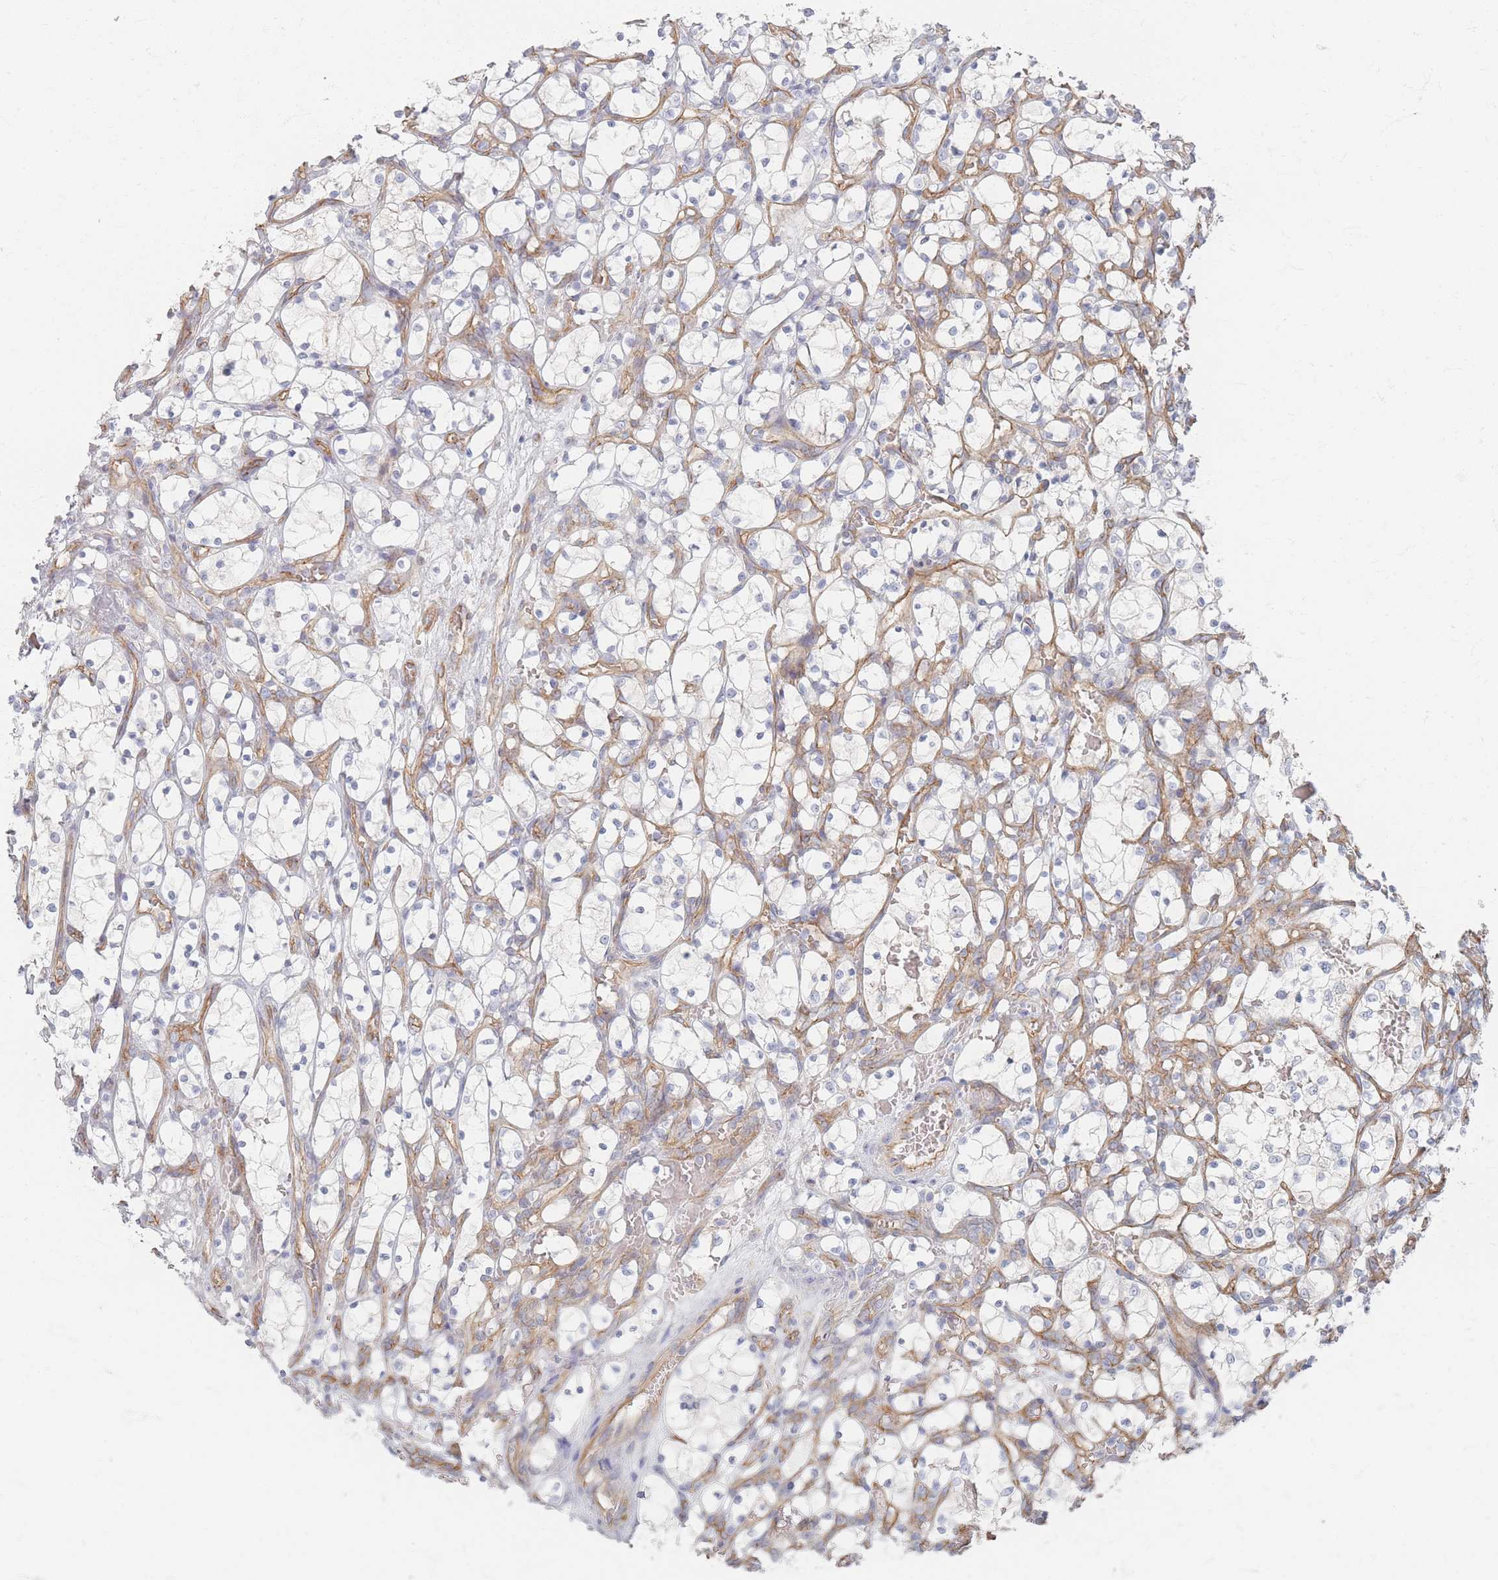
{"staining": {"intensity": "negative", "quantity": "none", "location": "none"}, "tissue": "renal cancer", "cell_type": "Tumor cells", "image_type": "cancer", "snomed": [{"axis": "morphology", "description": "Adenocarcinoma, NOS"}, {"axis": "topography", "description": "Kidney"}], "caption": "An image of renal cancer stained for a protein displays no brown staining in tumor cells. (DAB immunohistochemistry with hematoxylin counter stain).", "gene": "GNB1", "patient": {"sex": "female", "age": 69}}